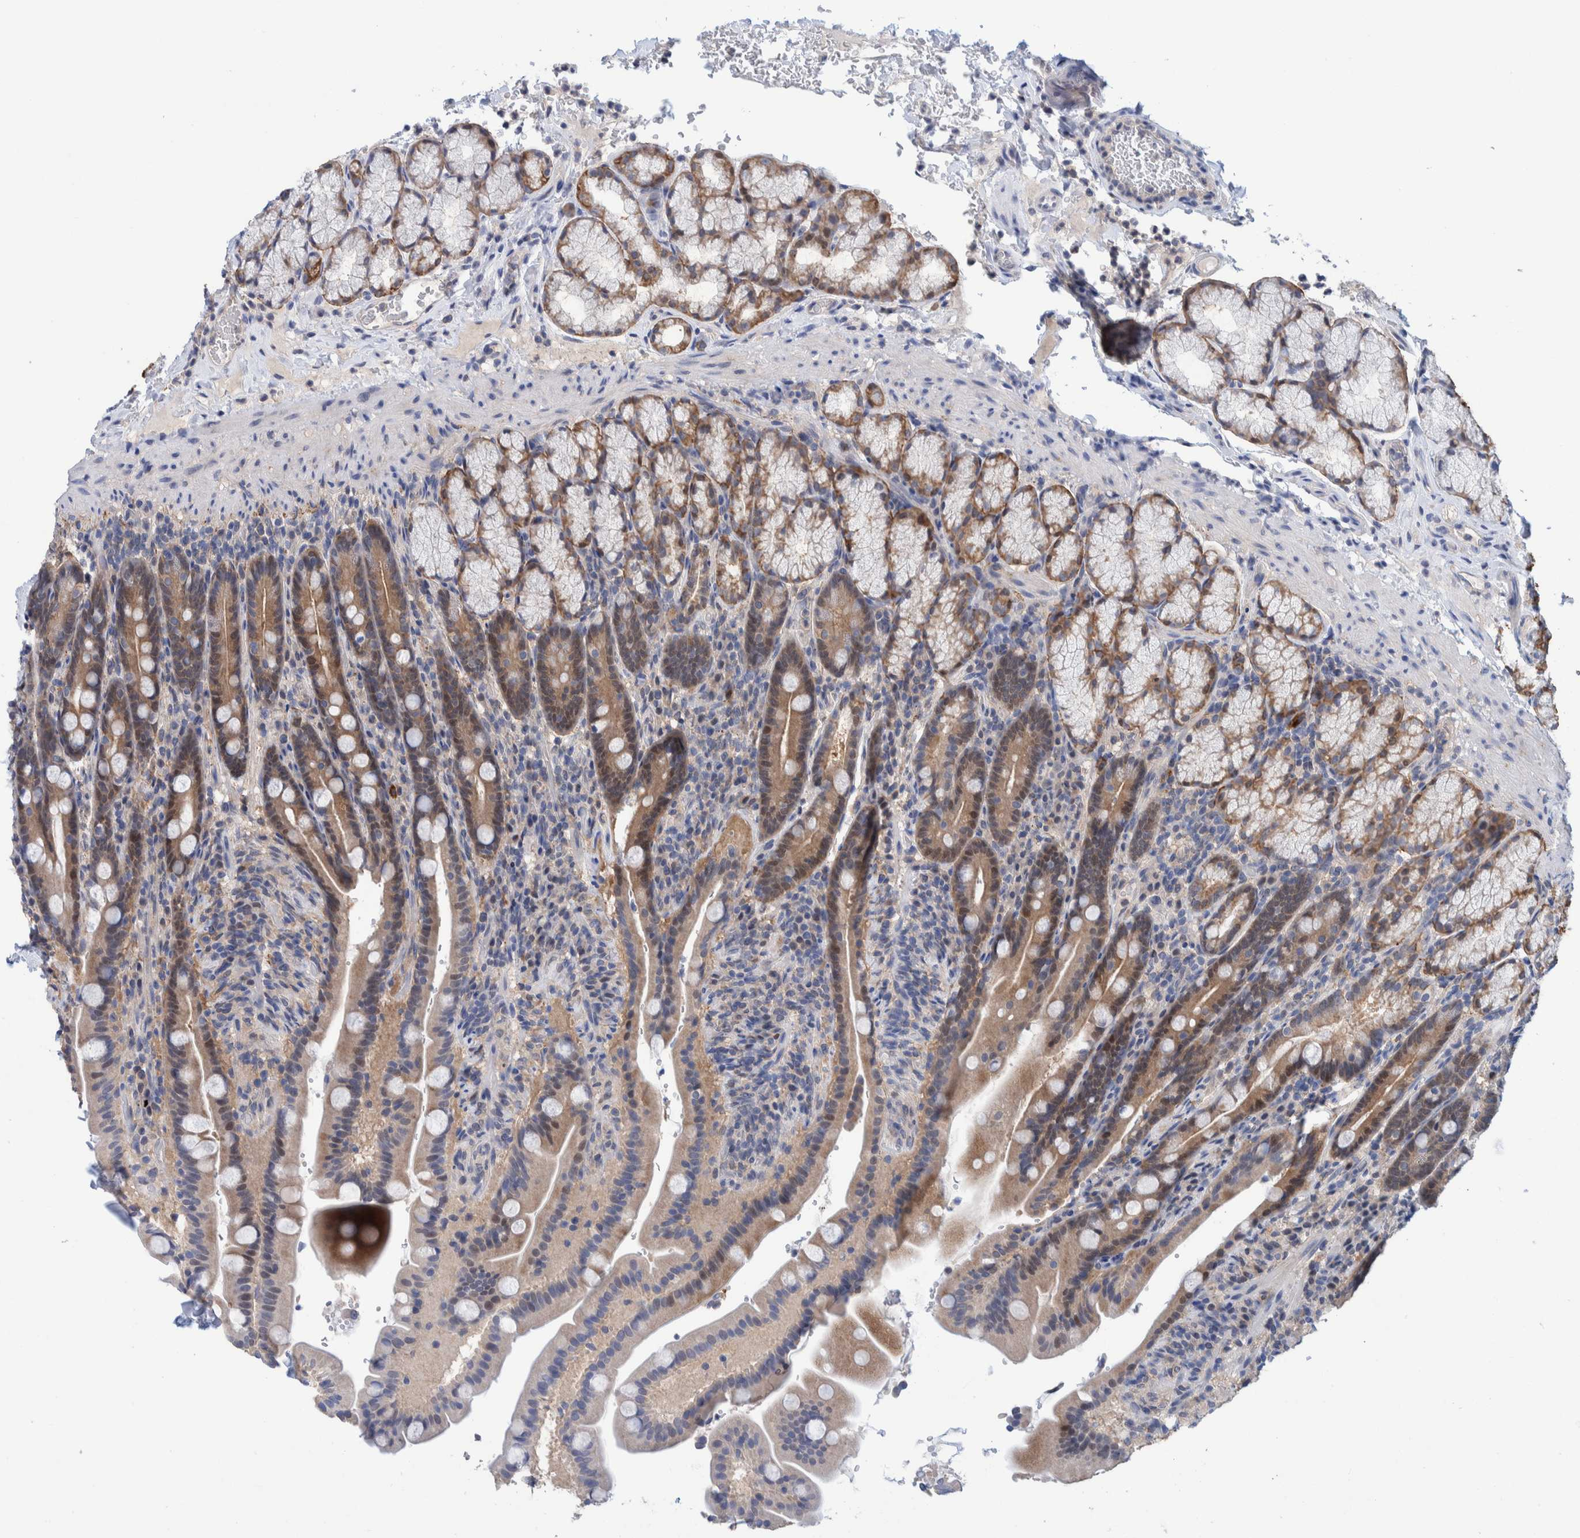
{"staining": {"intensity": "weak", "quantity": "25%-75%", "location": "cytoplasmic/membranous,nuclear"}, "tissue": "duodenum", "cell_type": "Glandular cells", "image_type": "normal", "snomed": [{"axis": "morphology", "description": "Normal tissue, NOS"}, {"axis": "topography", "description": "Duodenum"}], "caption": "The immunohistochemical stain labels weak cytoplasmic/membranous,nuclear positivity in glandular cells of benign duodenum. The protein of interest is shown in brown color, while the nuclei are stained blue.", "gene": "PFAS", "patient": {"sex": "male", "age": 54}}